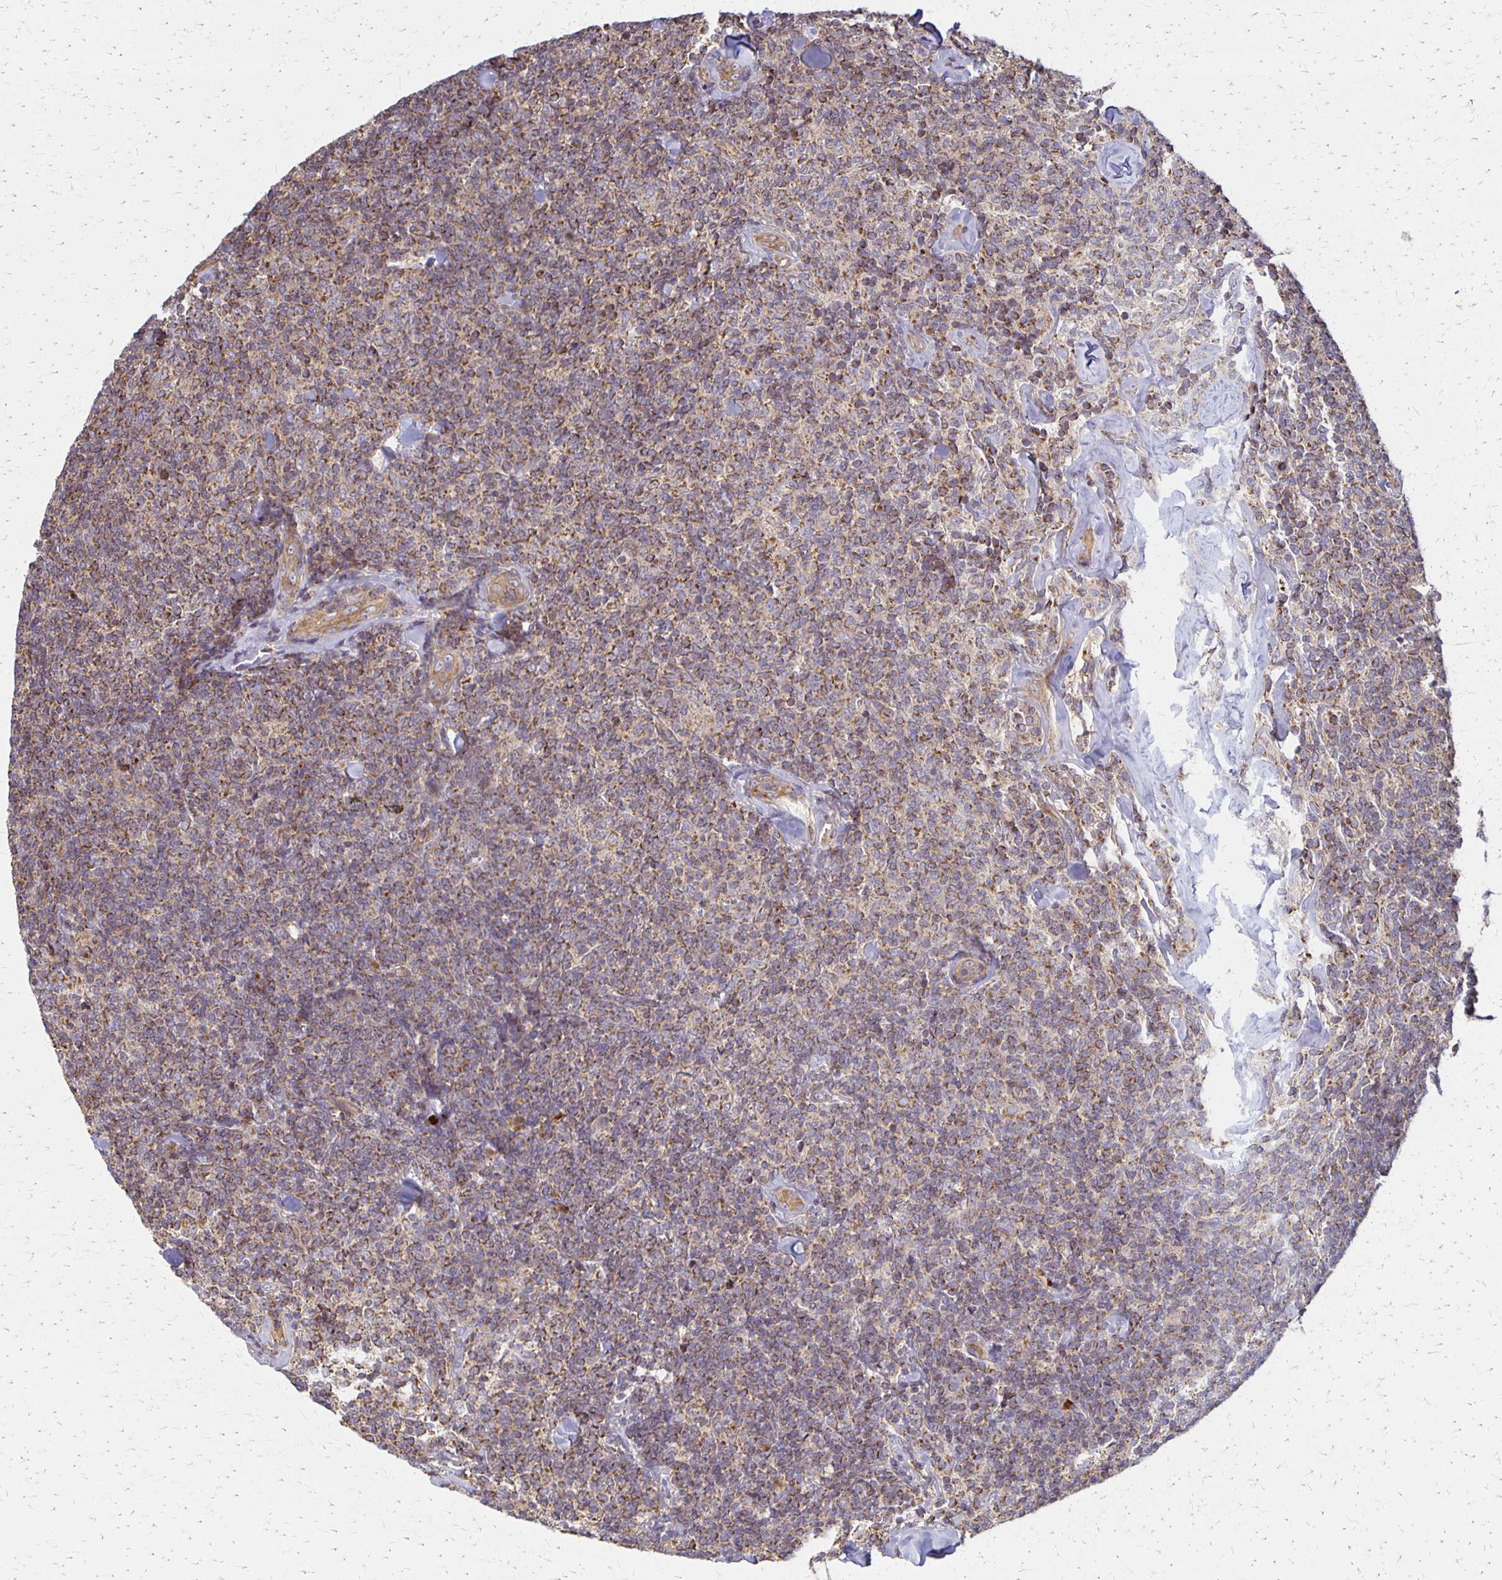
{"staining": {"intensity": "weak", "quantity": "25%-75%", "location": "cytoplasmic/membranous"}, "tissue": "lymphoma", "cell_type": "Tumor cells", "image_type": "cancer", "snomed": [{"axis": "morphology", "description": "Malignant lymphoma, non-Hodgkin's type, Low grade"}, {"axis": "topography", "description": "Lymph node"}], "caption": "An IHC photomicrograph of neoplastic tissue is shown. Protein staining in brown labels weak cytoplasmic/membranous positivity in lymphoma within tumor cells.", "gene": "EIF4EBP2", "patient": {"sex": "female", "age": 56}}